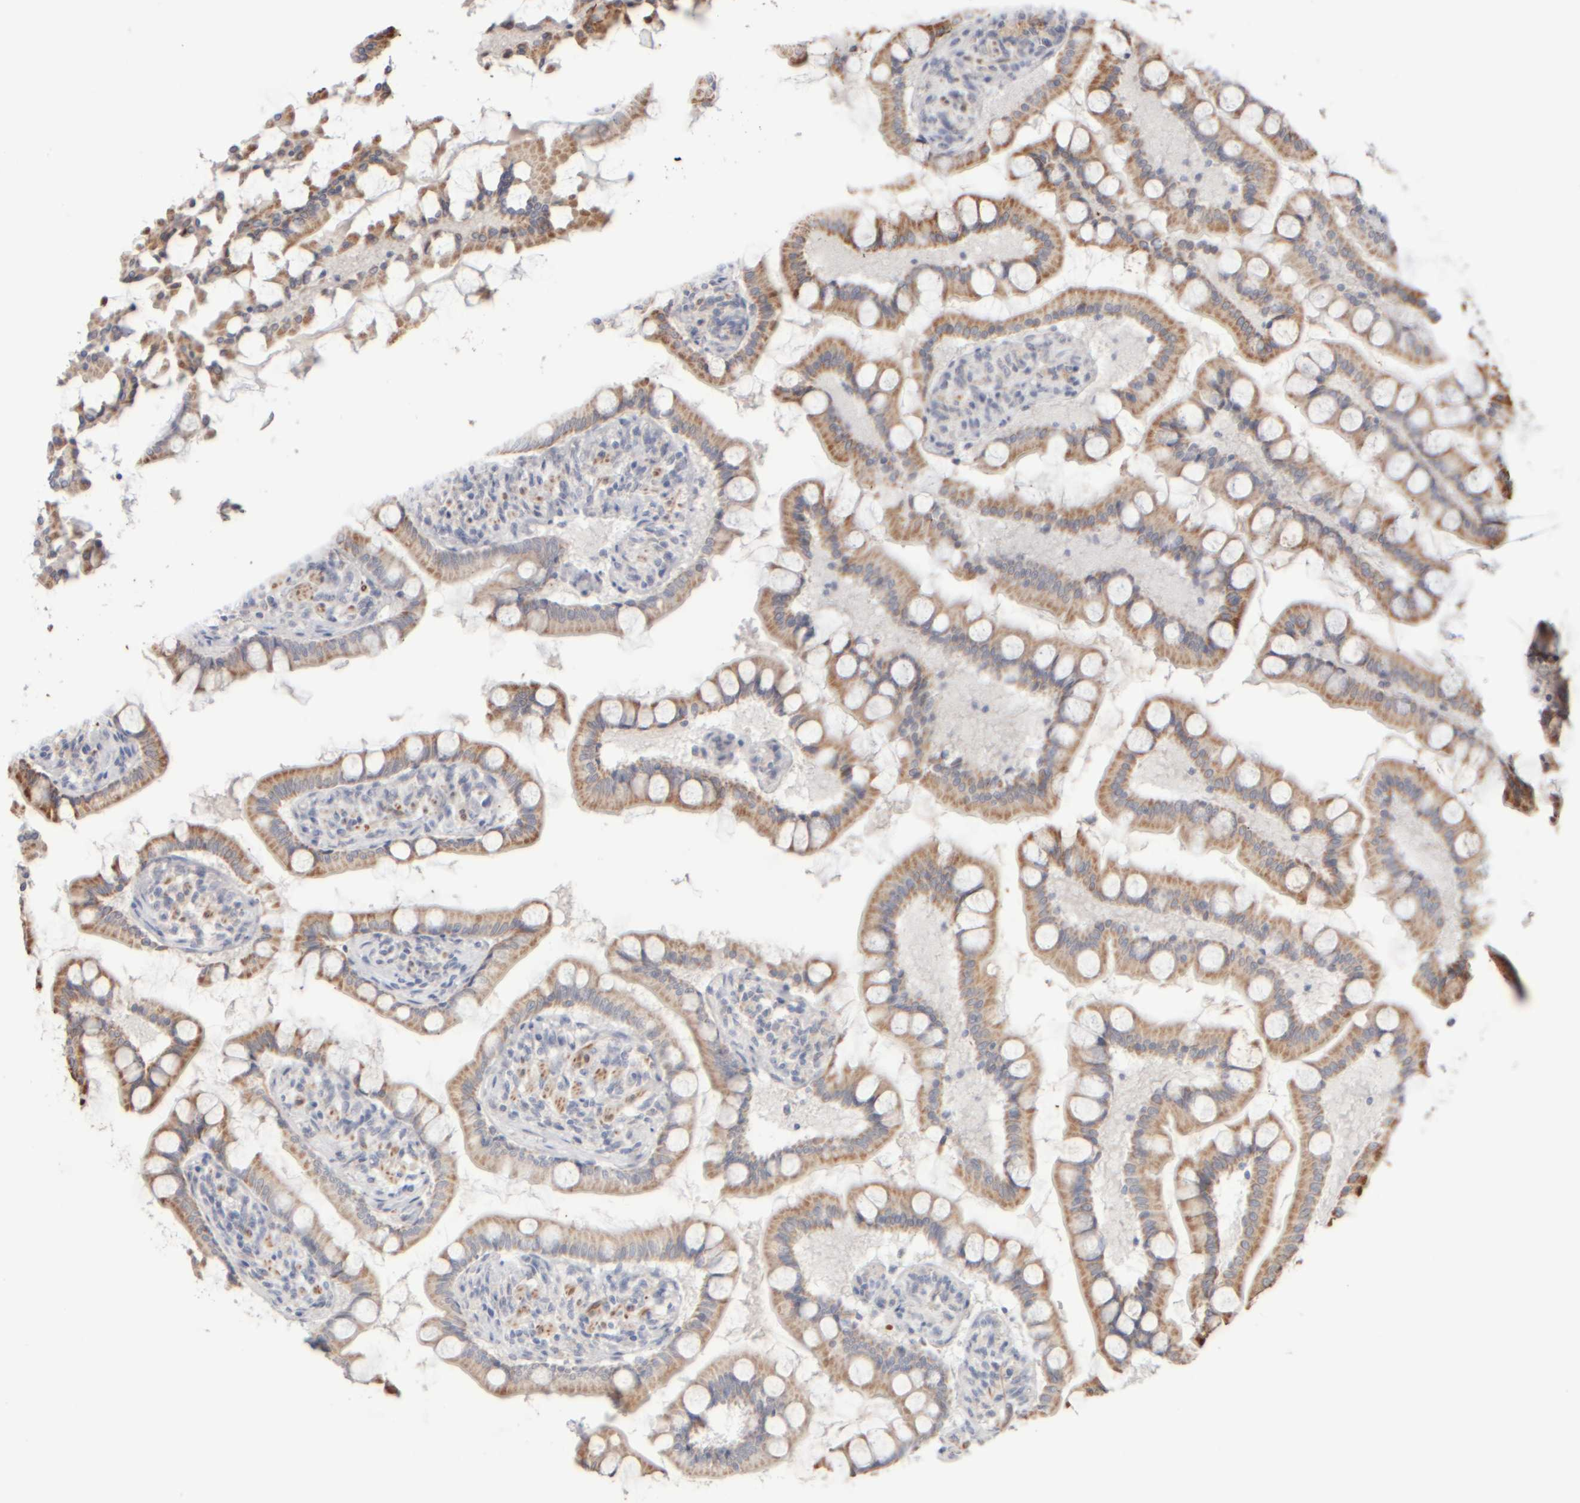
{"staining": {"intensity": "weak", "quantity": "25%-75%", "location": "cytoplasmic/membranous"}, "tissue": "small intestine", "cell_type": "Glandular cells", "image_type": "normal", "snomed": [{"axis": "morphology", "description": "Normal tissue, NOS"}, {"axis": "topography", "description": "Small intestine"}], "caption": "Protein staining of unremarkable small intestine demonstrates weak cytoplasmic/membranous expression in about 25%-75% of glandular cells.", "gene": "ZNF112", "patient": {"sex": "male", "age": 41}}